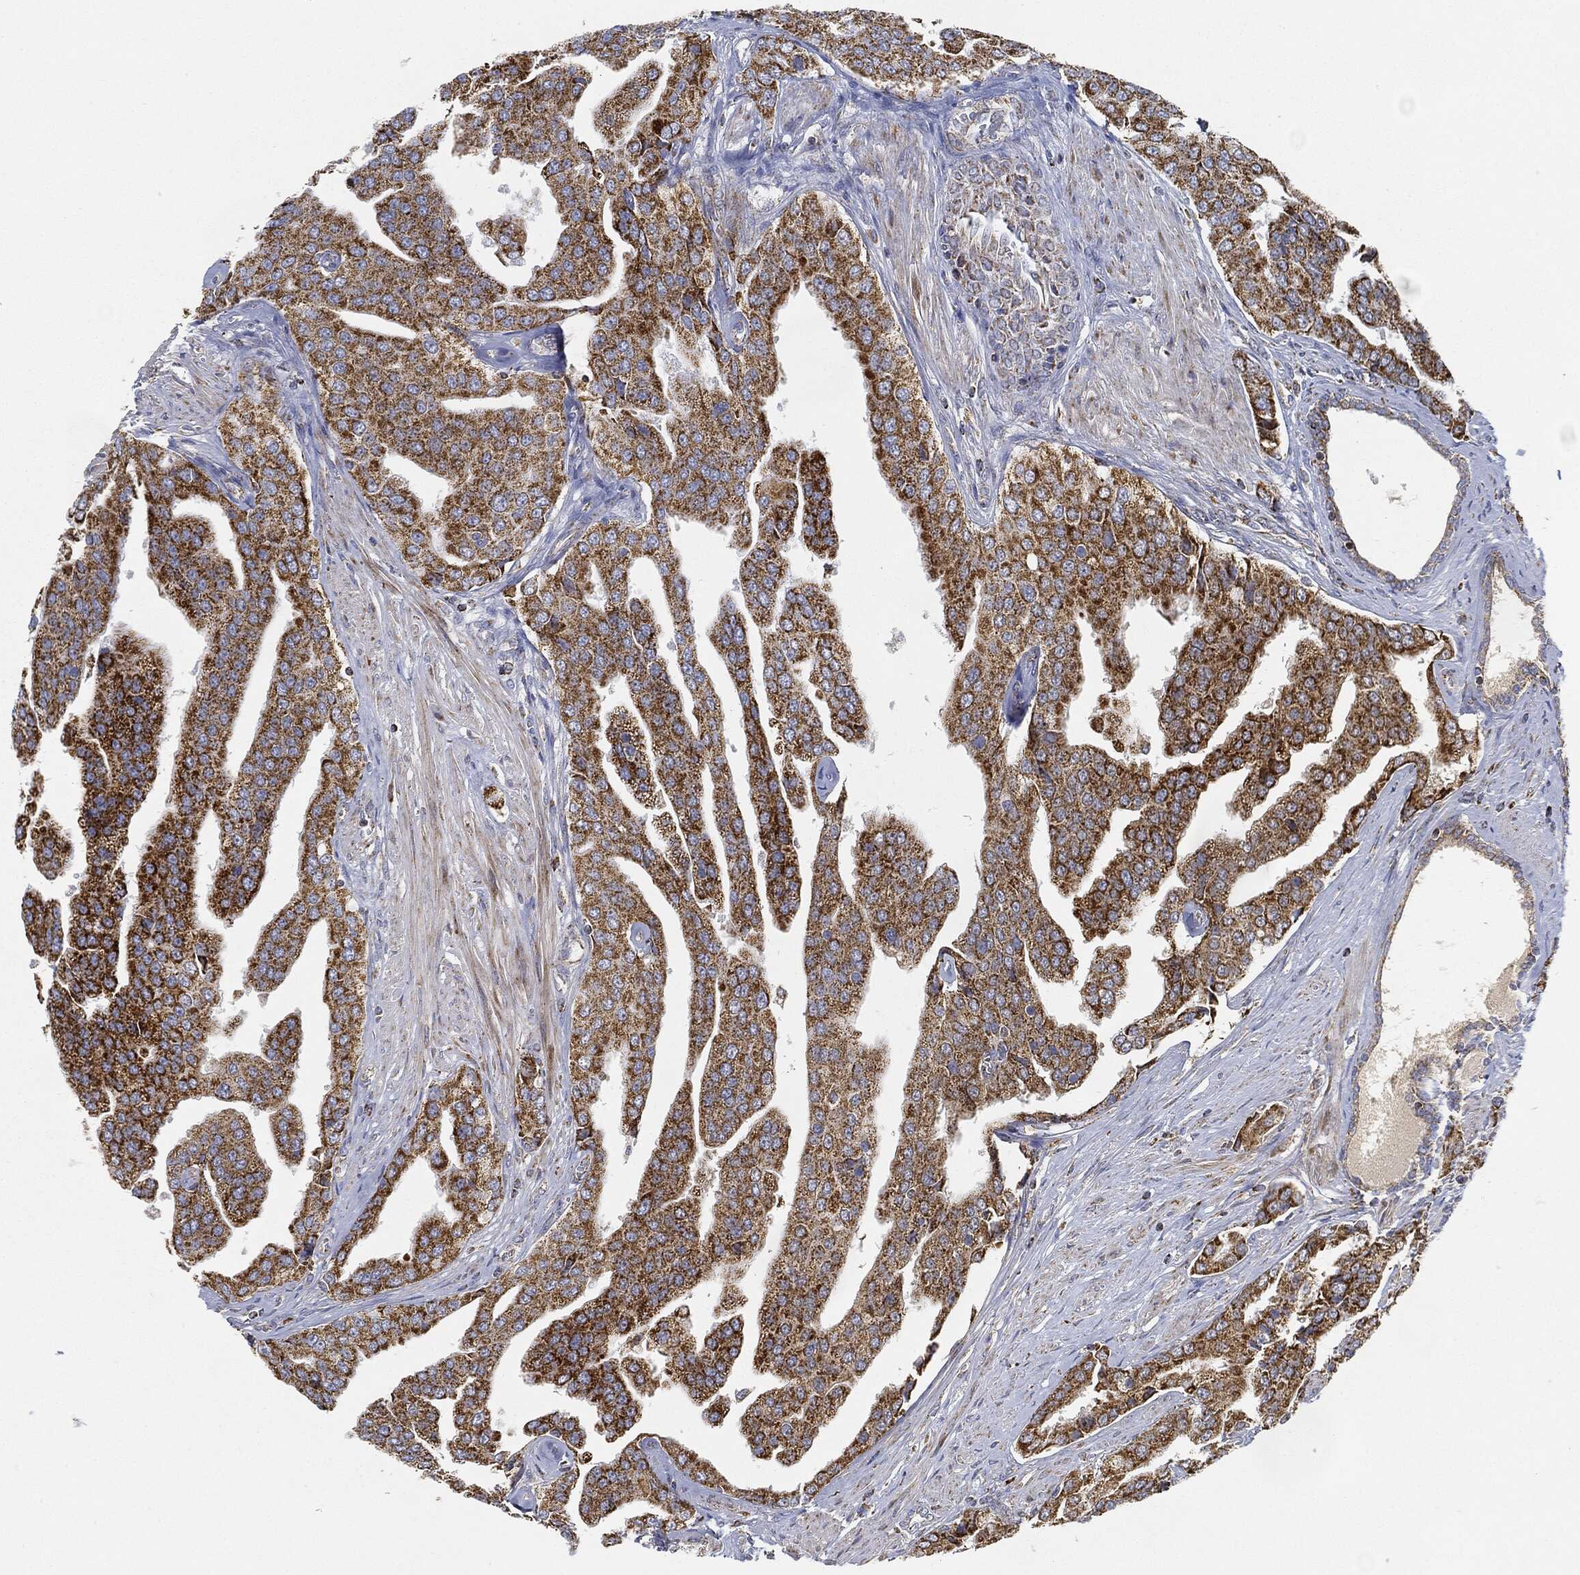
{"staining": {"intensity": "strong", "quantity": ">75%", "location": "cytoplasmic/membranous"}, "tissue": "prostate cancer", "cell_type": "Tumor cells", "image_type": "cancer", "snomed": [{"axis": "morphology", "description": "Adenocarcinoma, NOS"}, {"axis": "topography", "description": "Prostate and seminal vesicle, NOS"}, {"axis": "topography", "description": "Prostate"}], "caption": "High-power microscopy captured an IHC micrograph of prostate adenocarcinoma, revealing strong cytoplasmic/membranous positivity in about >75% of tumor cells.", "gene": "CAPN15", "patient": {"sex": "male", "age": 69}}